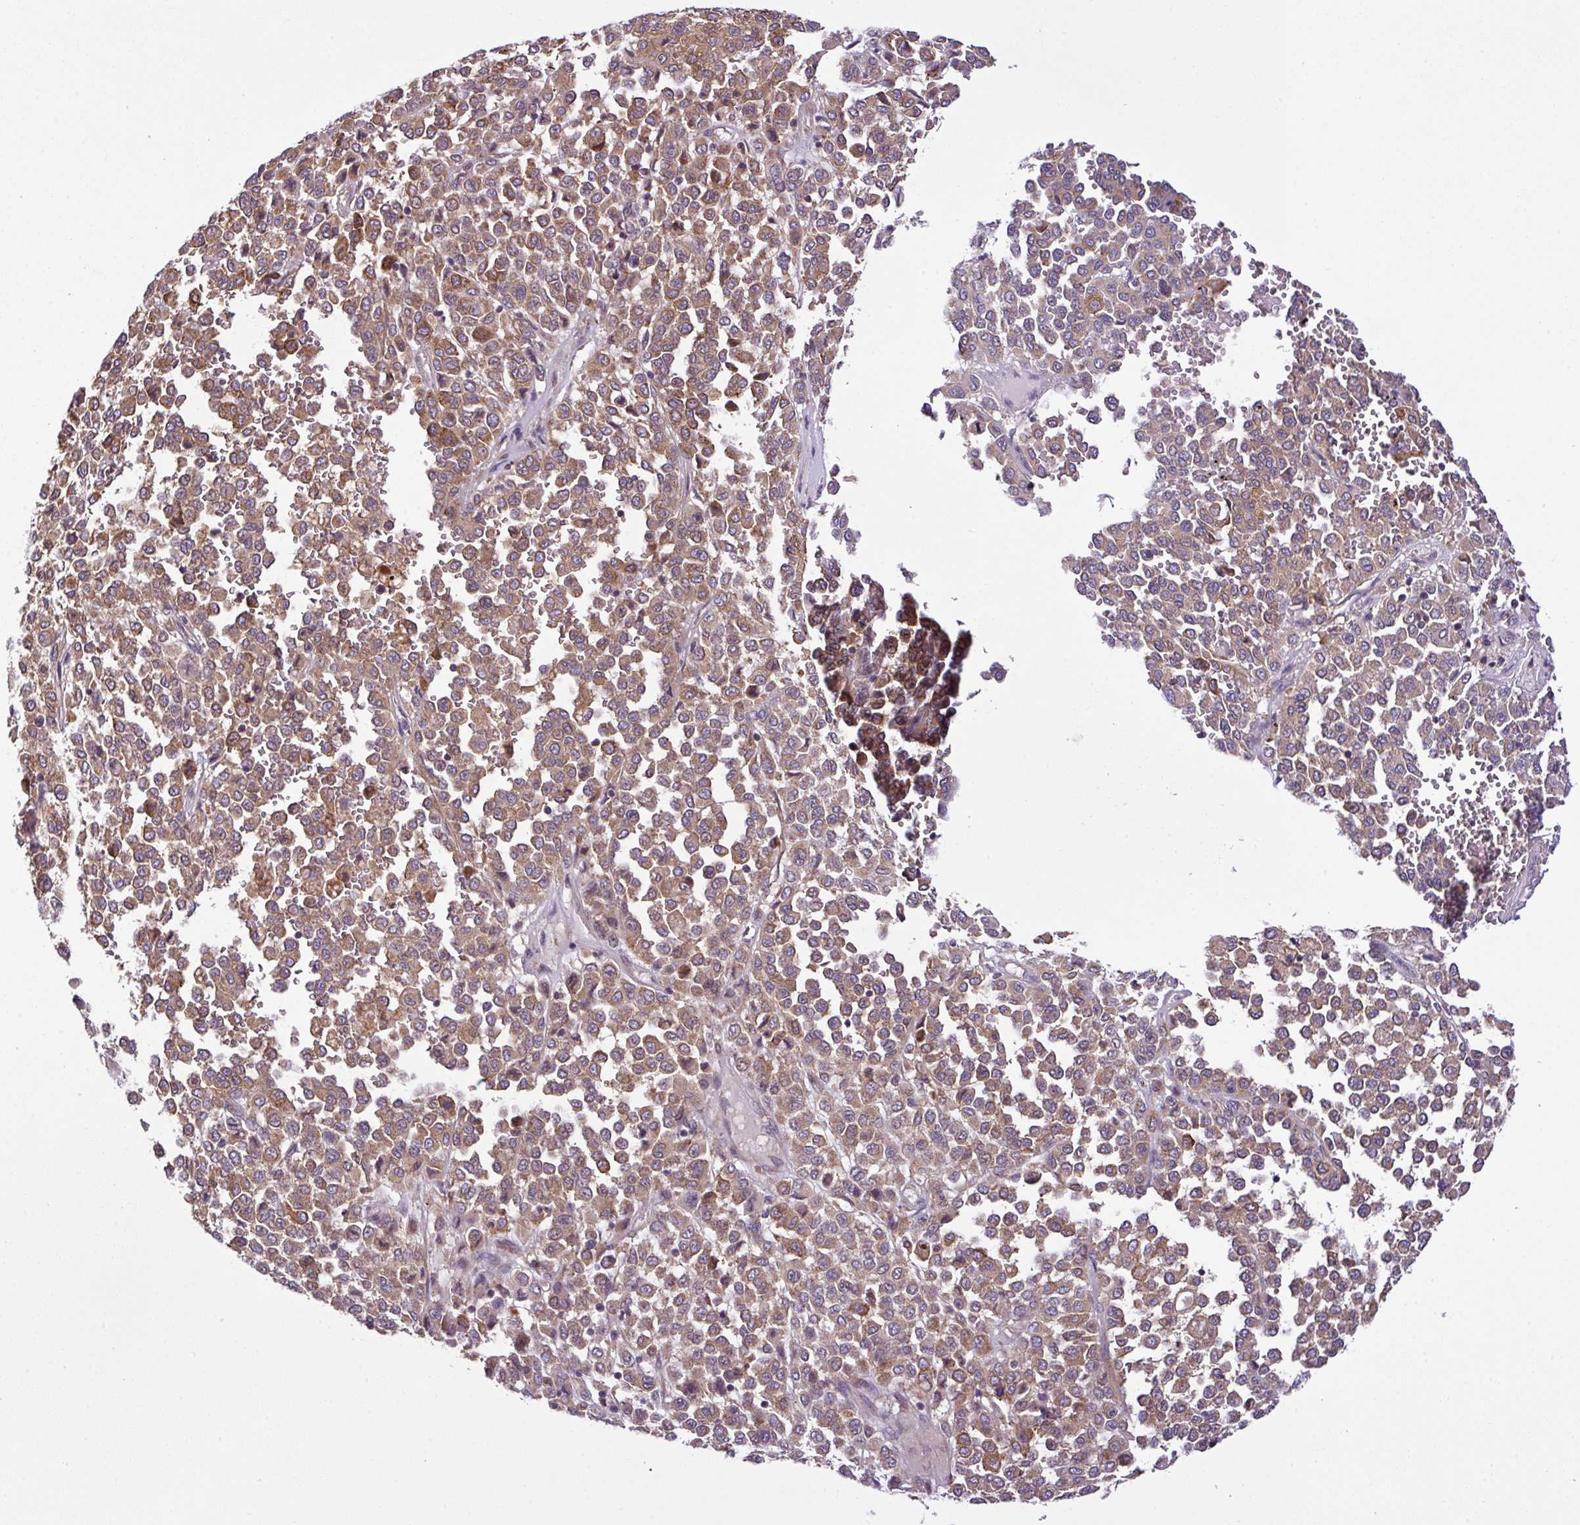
{"staining": {"intensity": "moderate", "quantity": ">75%", "location": "cytoplasmic/membranous"}, "tissue": "melanoma", "cell_type": "Tumor cells", "image_type": "cancer", "snomed": [{"axis": "morphology", "description": "Malignant melanoma, Metastatic site"}, {"axis": "topography", "description": "Pancreas"}], "caption": "This is a photomicrograph of IHC staining of melanoma, which shows moderate staining in the cytoplasmic/membranous of tumor cells.", "gene": "DLGAP4", "patient": {"sex": "female", "age": 30}}